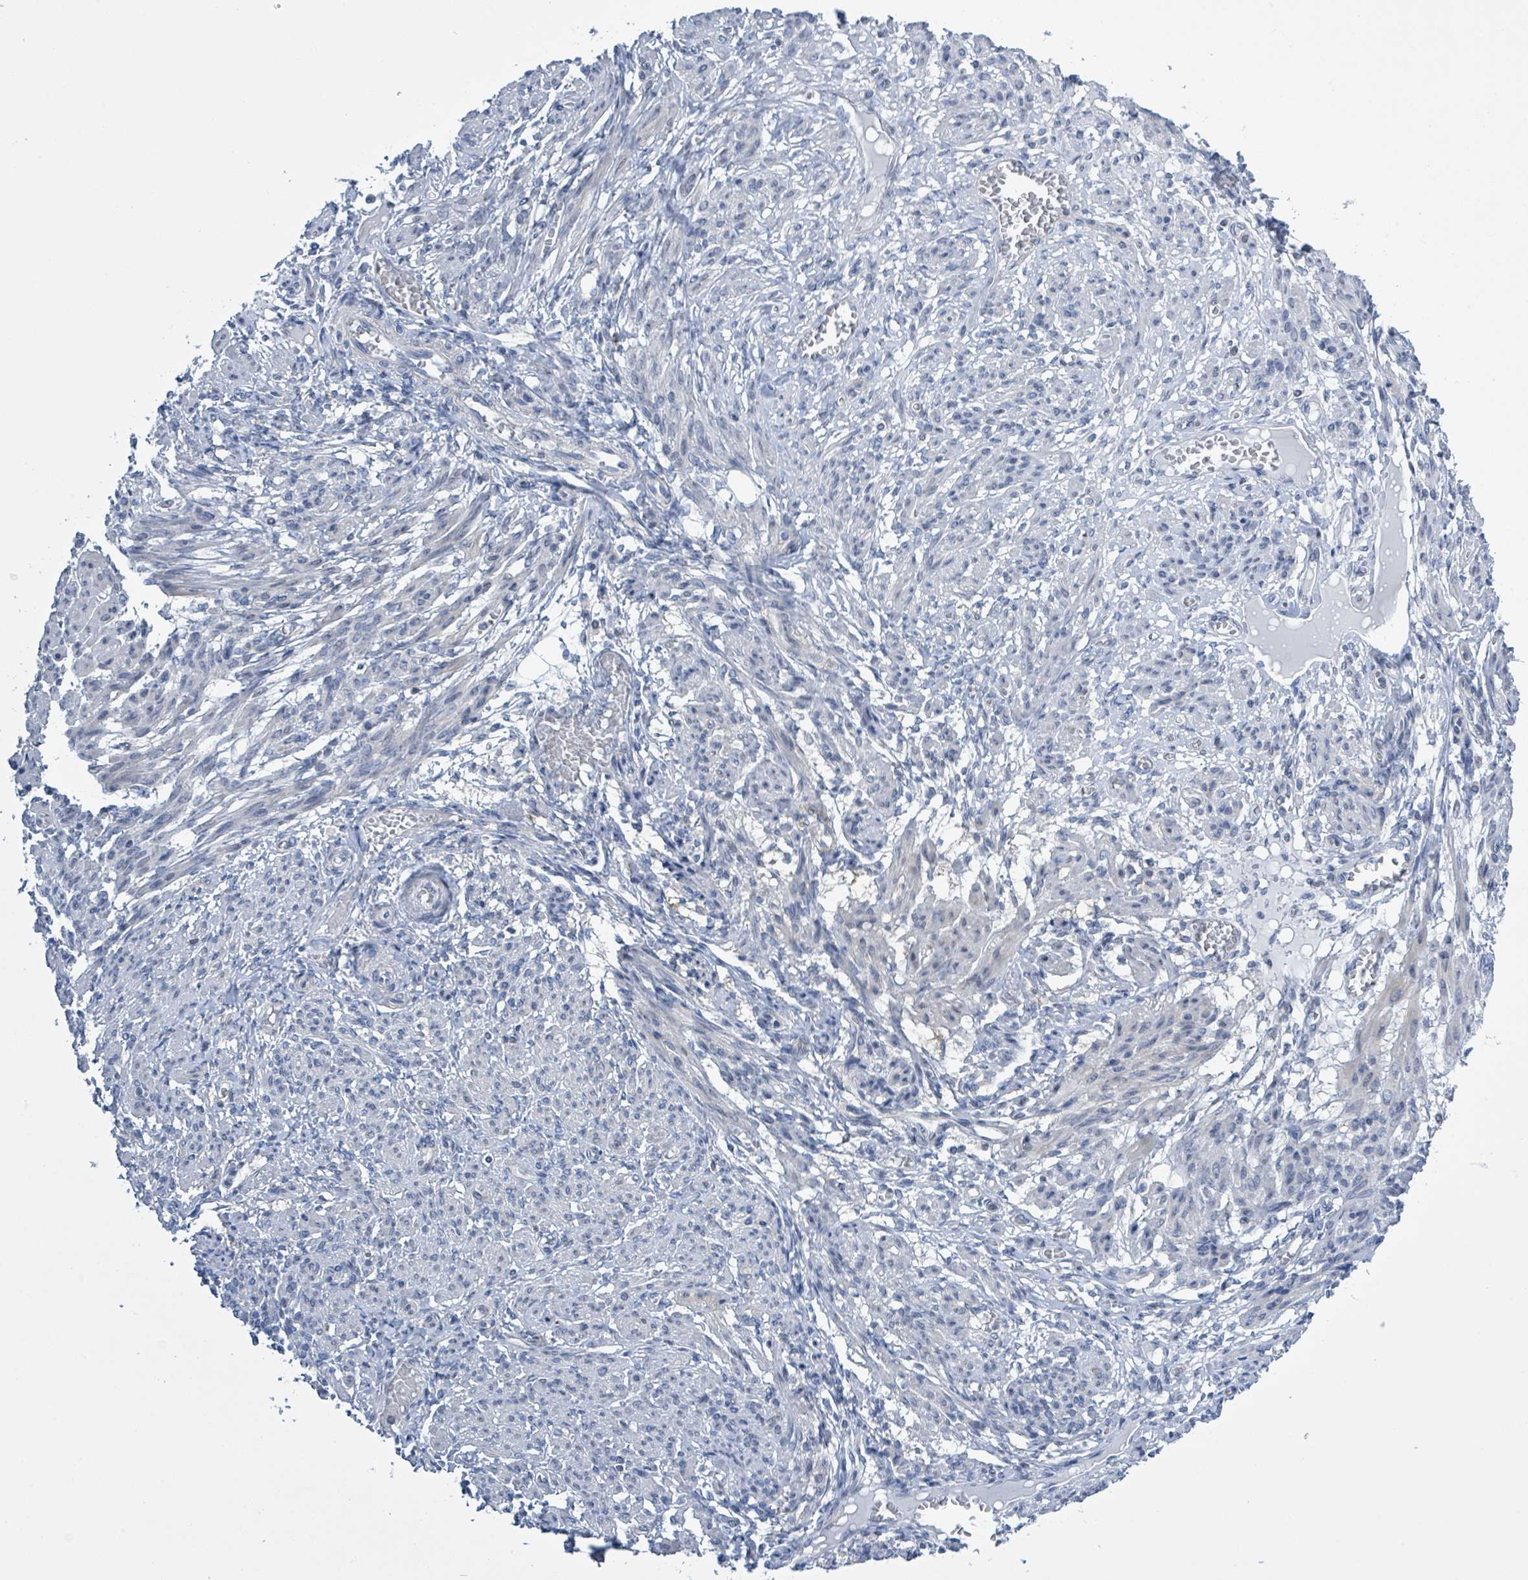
{"staining": {"intensity": "negative", "quantity": "none", "location": "none"}, "tissue": "smooth muscle", "cell_type": "Smooth muscle cells", "image_type": "normal", "snomed": [{"axis": "morphology", "description": "Normal tissue, NOS"}, {"axis": "topography", "description": "Smooth muscle"}], "caption": "Normal smooth muscle was stained to show a protein in brown. There is no significant expression in smooth muscle cells. The staining was performed using DAB to visualize the protein expression in brown, while the nuclei were stained in blue with hematoxylin (Magnification: 20x).", "gene": "DGKZ", "patient": {"sex": "female", "age": 39}}